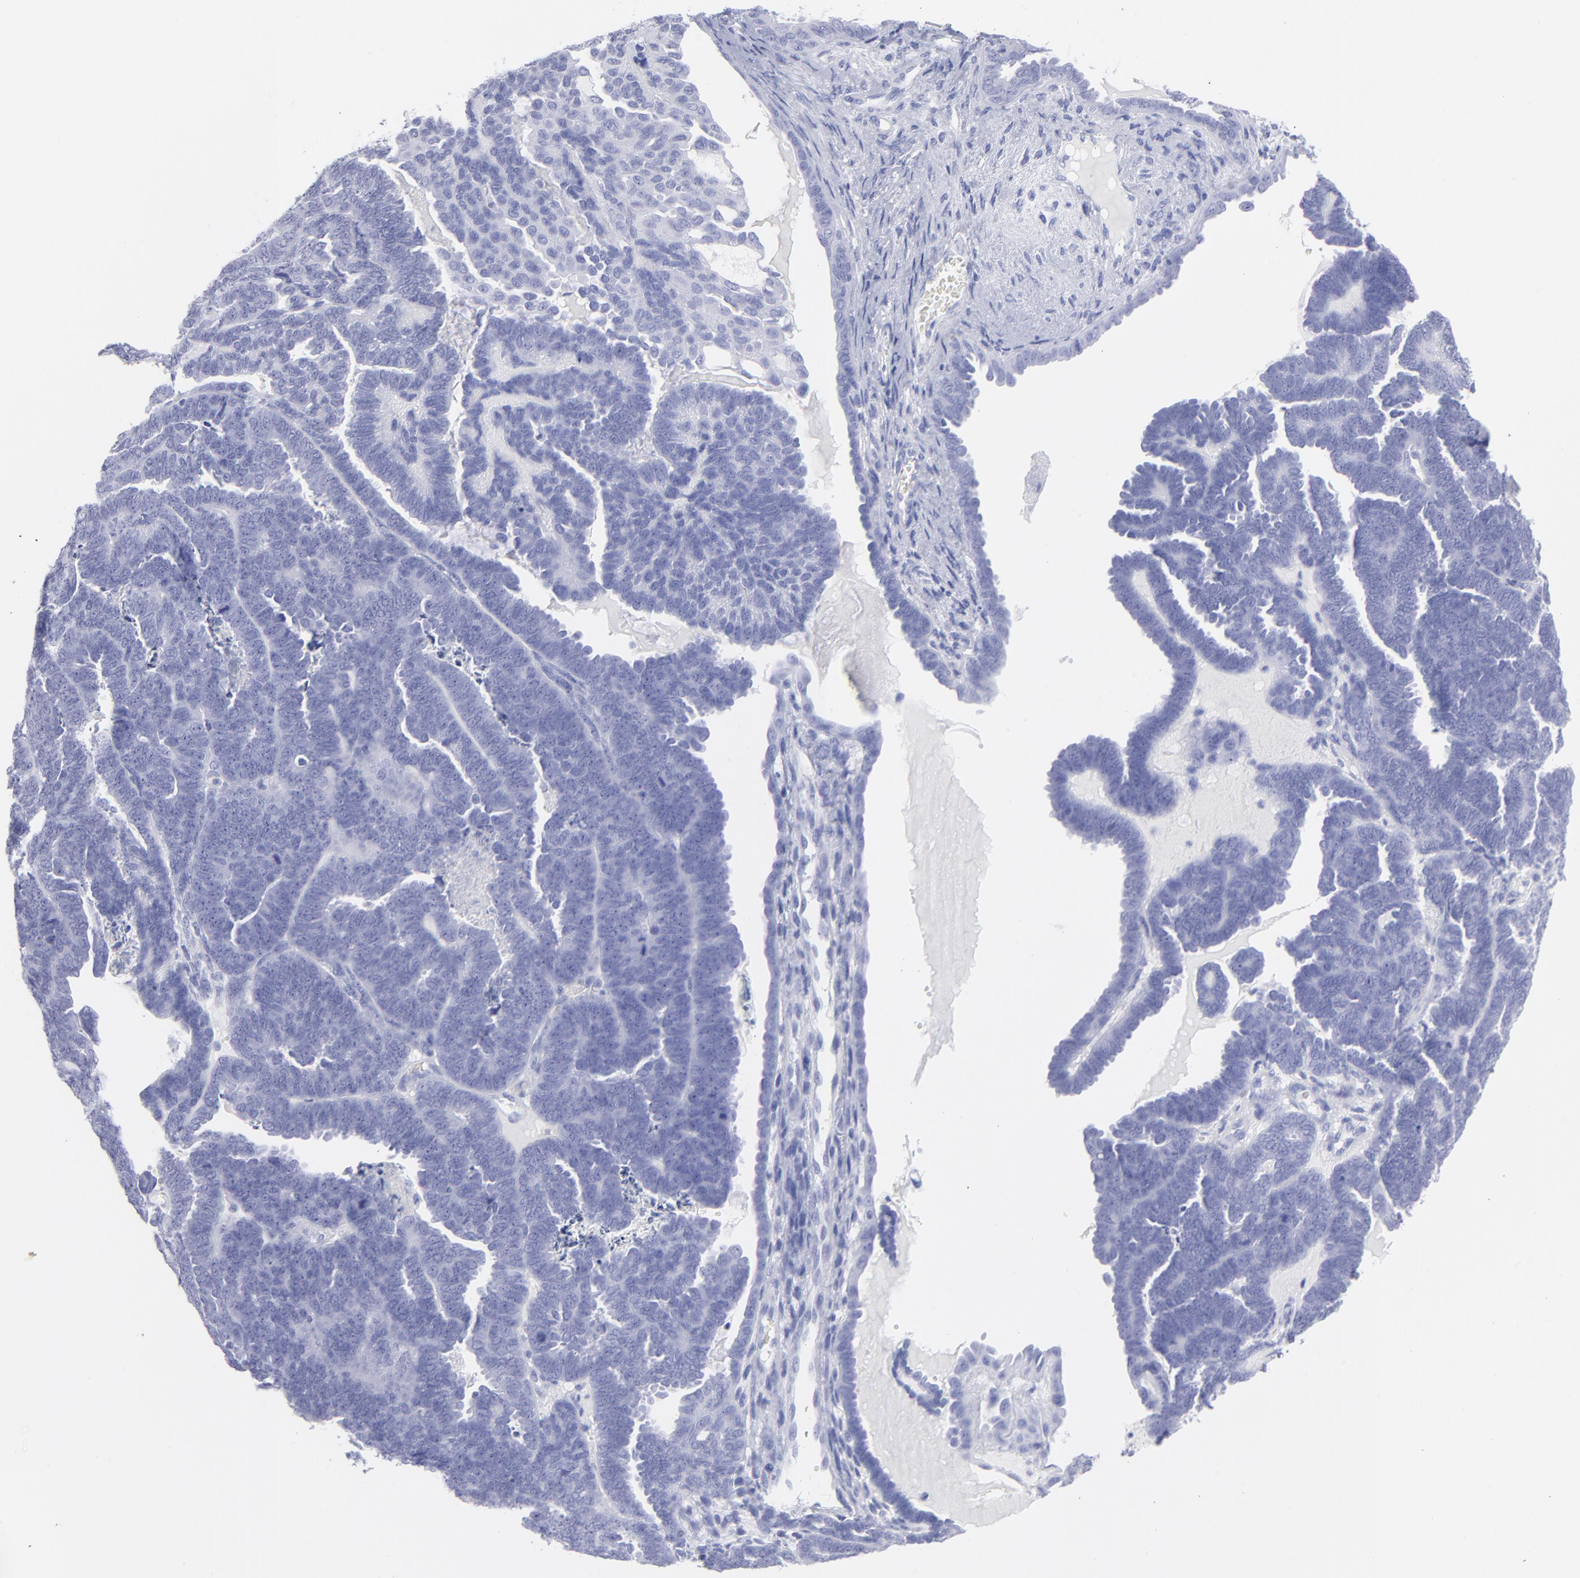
{"staining": {"intensity": "negative", "quantity": "none", "location": "none"}, "tissue": "endometrial cancer", "cell_type": "Tumor cells", "image_type": "cancer", "snomed": [{"axis": "morphology", "description": "Neoplasm, malignant, NOS"}, {"axis": "topography", "description": "Endometrium"}], "caption": "Neoplasm (malignant) (endometrial) was stained to show a protein in brown. There is no significant expression in tumor cells.", "gene": "F13B", "patient": {"sex": "female", "age": 74}}